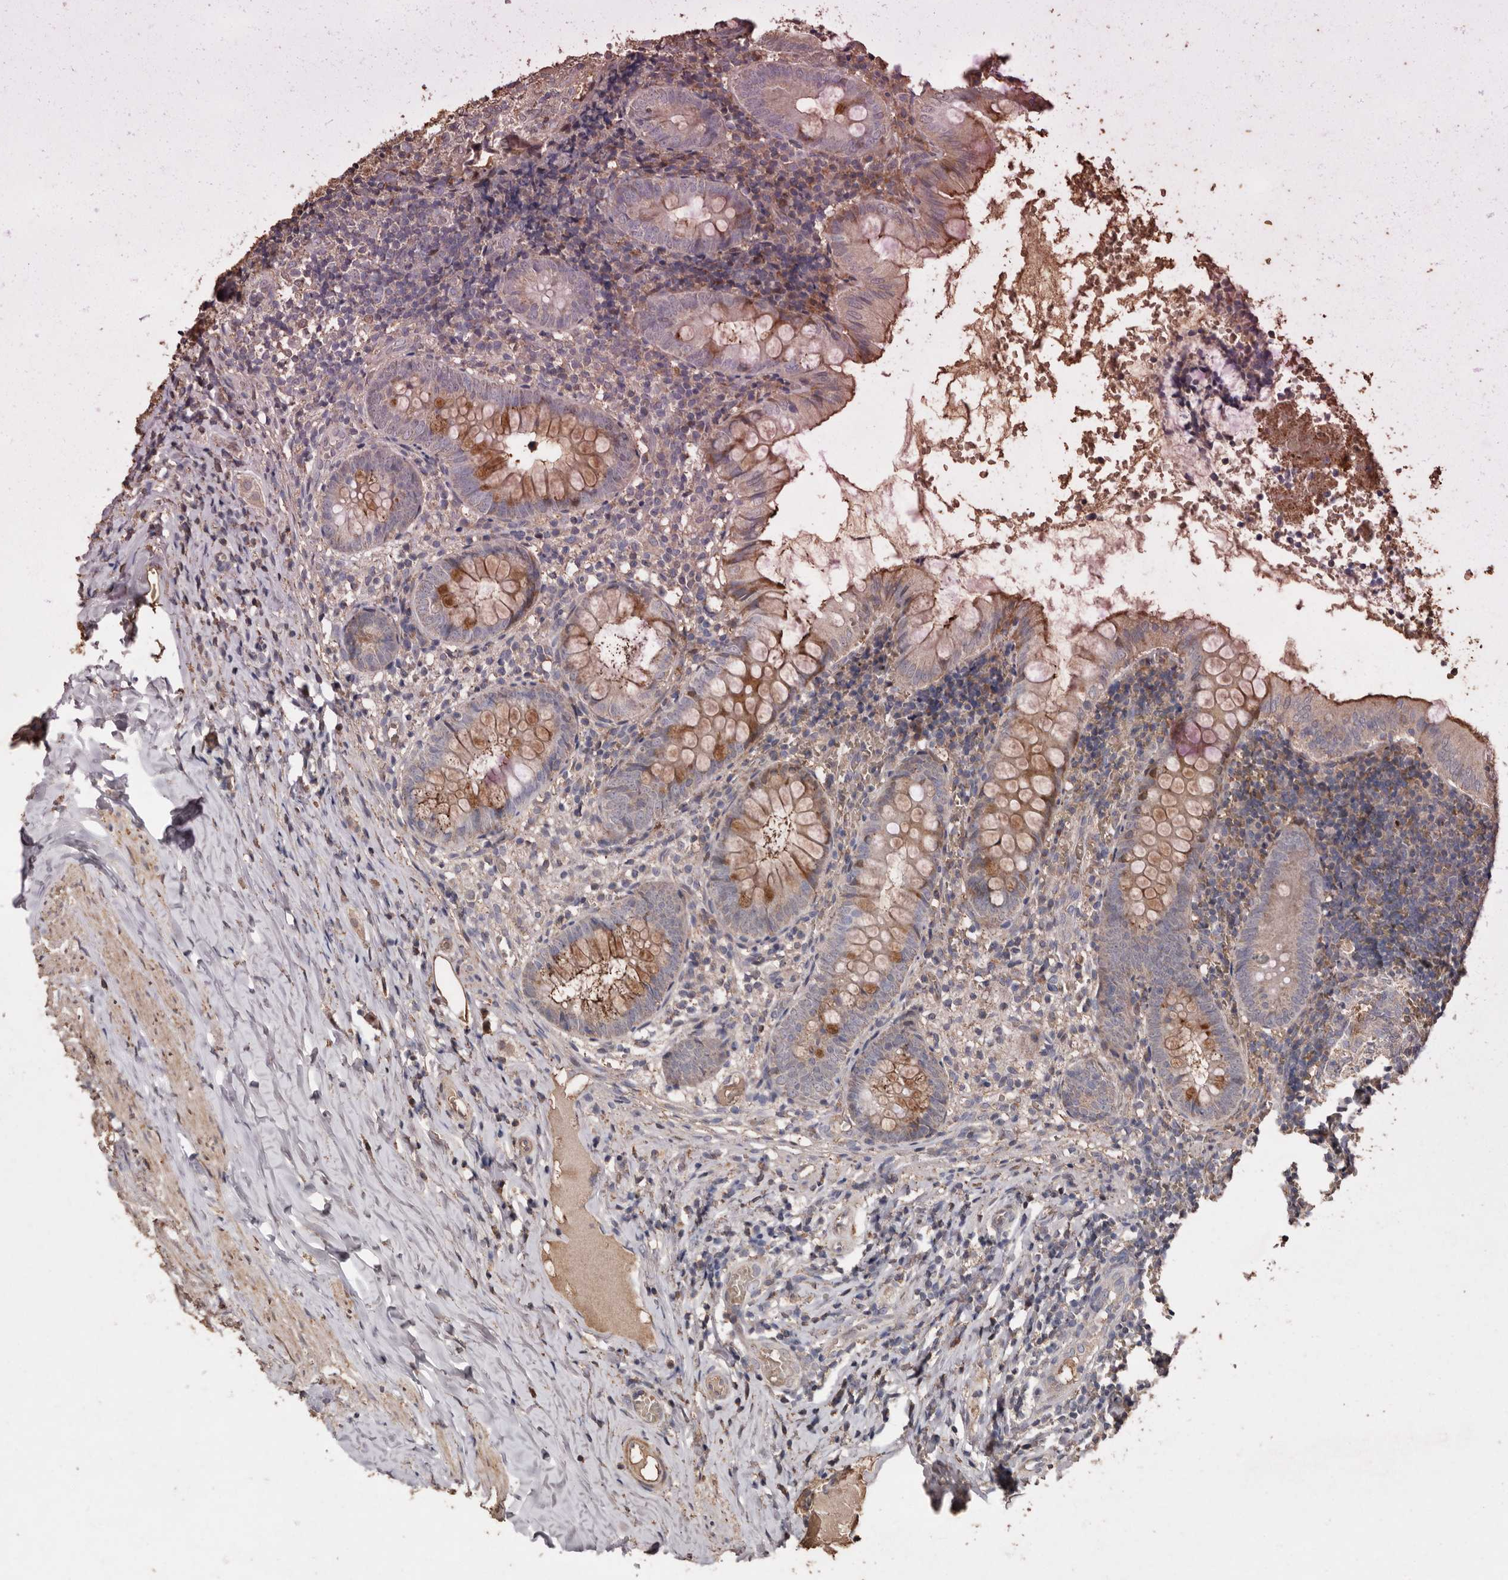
{"staining": {"intensity": "moderate", "quantity": ">75%", "location": "cytoplasmic/membranous"}, "tissue": "appendix", "cell_type": "Glandular cells", "image_type": "normal", "snomed": [{"axis": "morphology", "description": "Normal tissue, NOS"}, {"axis": "topography", "description": "Appendix"}], "caption": "Immunohistochemistry (IHC) (DAB) staining of benign appendix reveals moderate cytoplasmic/membranous protein expression in about >75% of glandular cells. (Brightfield microscopy of DAB IHC at high magnification).", "gene": "RANBP17", "patient": {"sex": "male", "age": 8}}